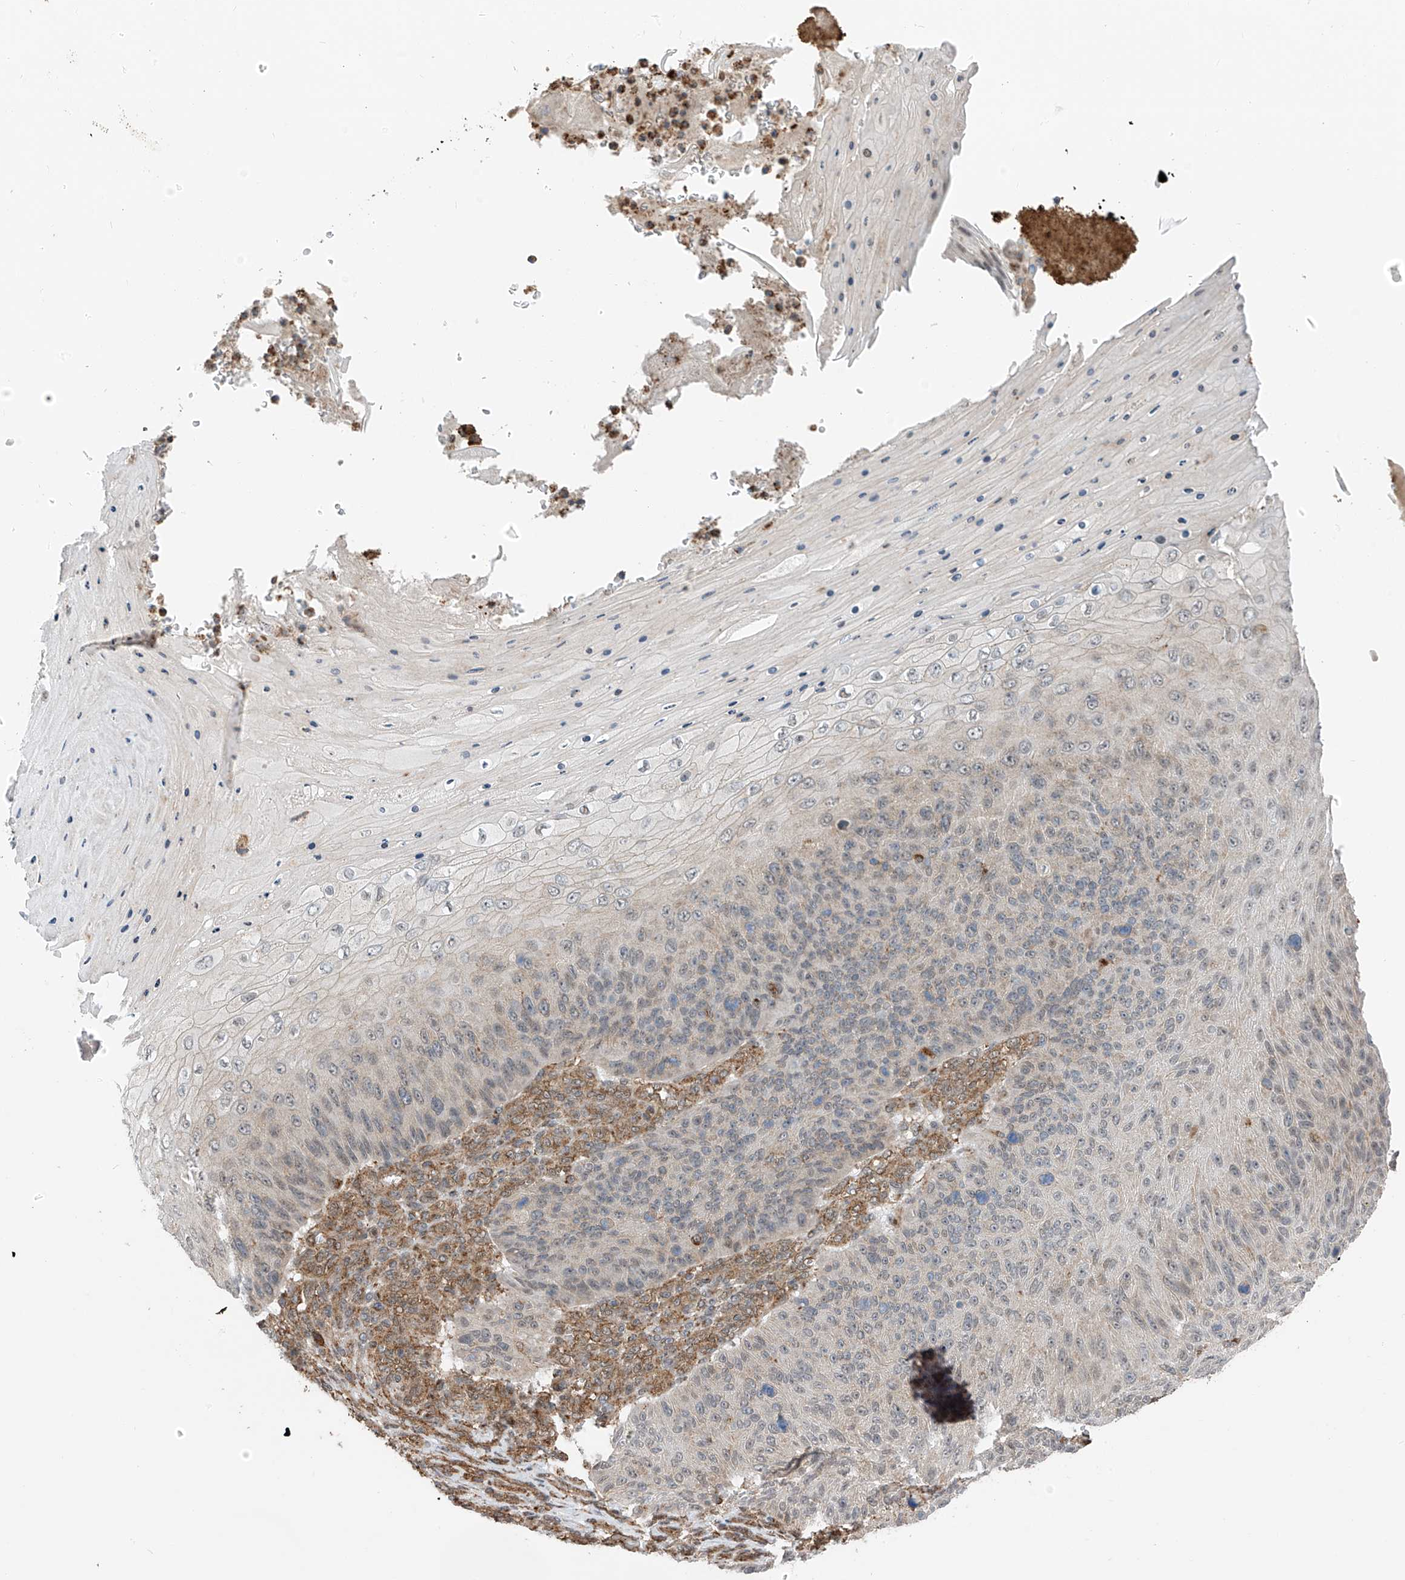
{"staining": {"intensity": "negative", "quantity": "none", "location": "none"}, "tissue": "skin cancer", "cell_type": "Tumor cells", "image_type": "cancer", "snomed": [{"axis": "morphology", "description": "Squamous cell carcinoma, NOS"}, {"axis": "topography", "description": "Skin"}], "caption": "Skin cancer (squamous cell carcinoma) was stained to show a protein in brown. There is no significant expression in tumor cells. (Stains: DAB (3,3'-diaminobenzidine) IHC with hematoxylin counter stain, Microscopy: brightfield microscopy at high magnification).", "gene": "ZNF189", "patient": {"sex": "female", "age": 88}}